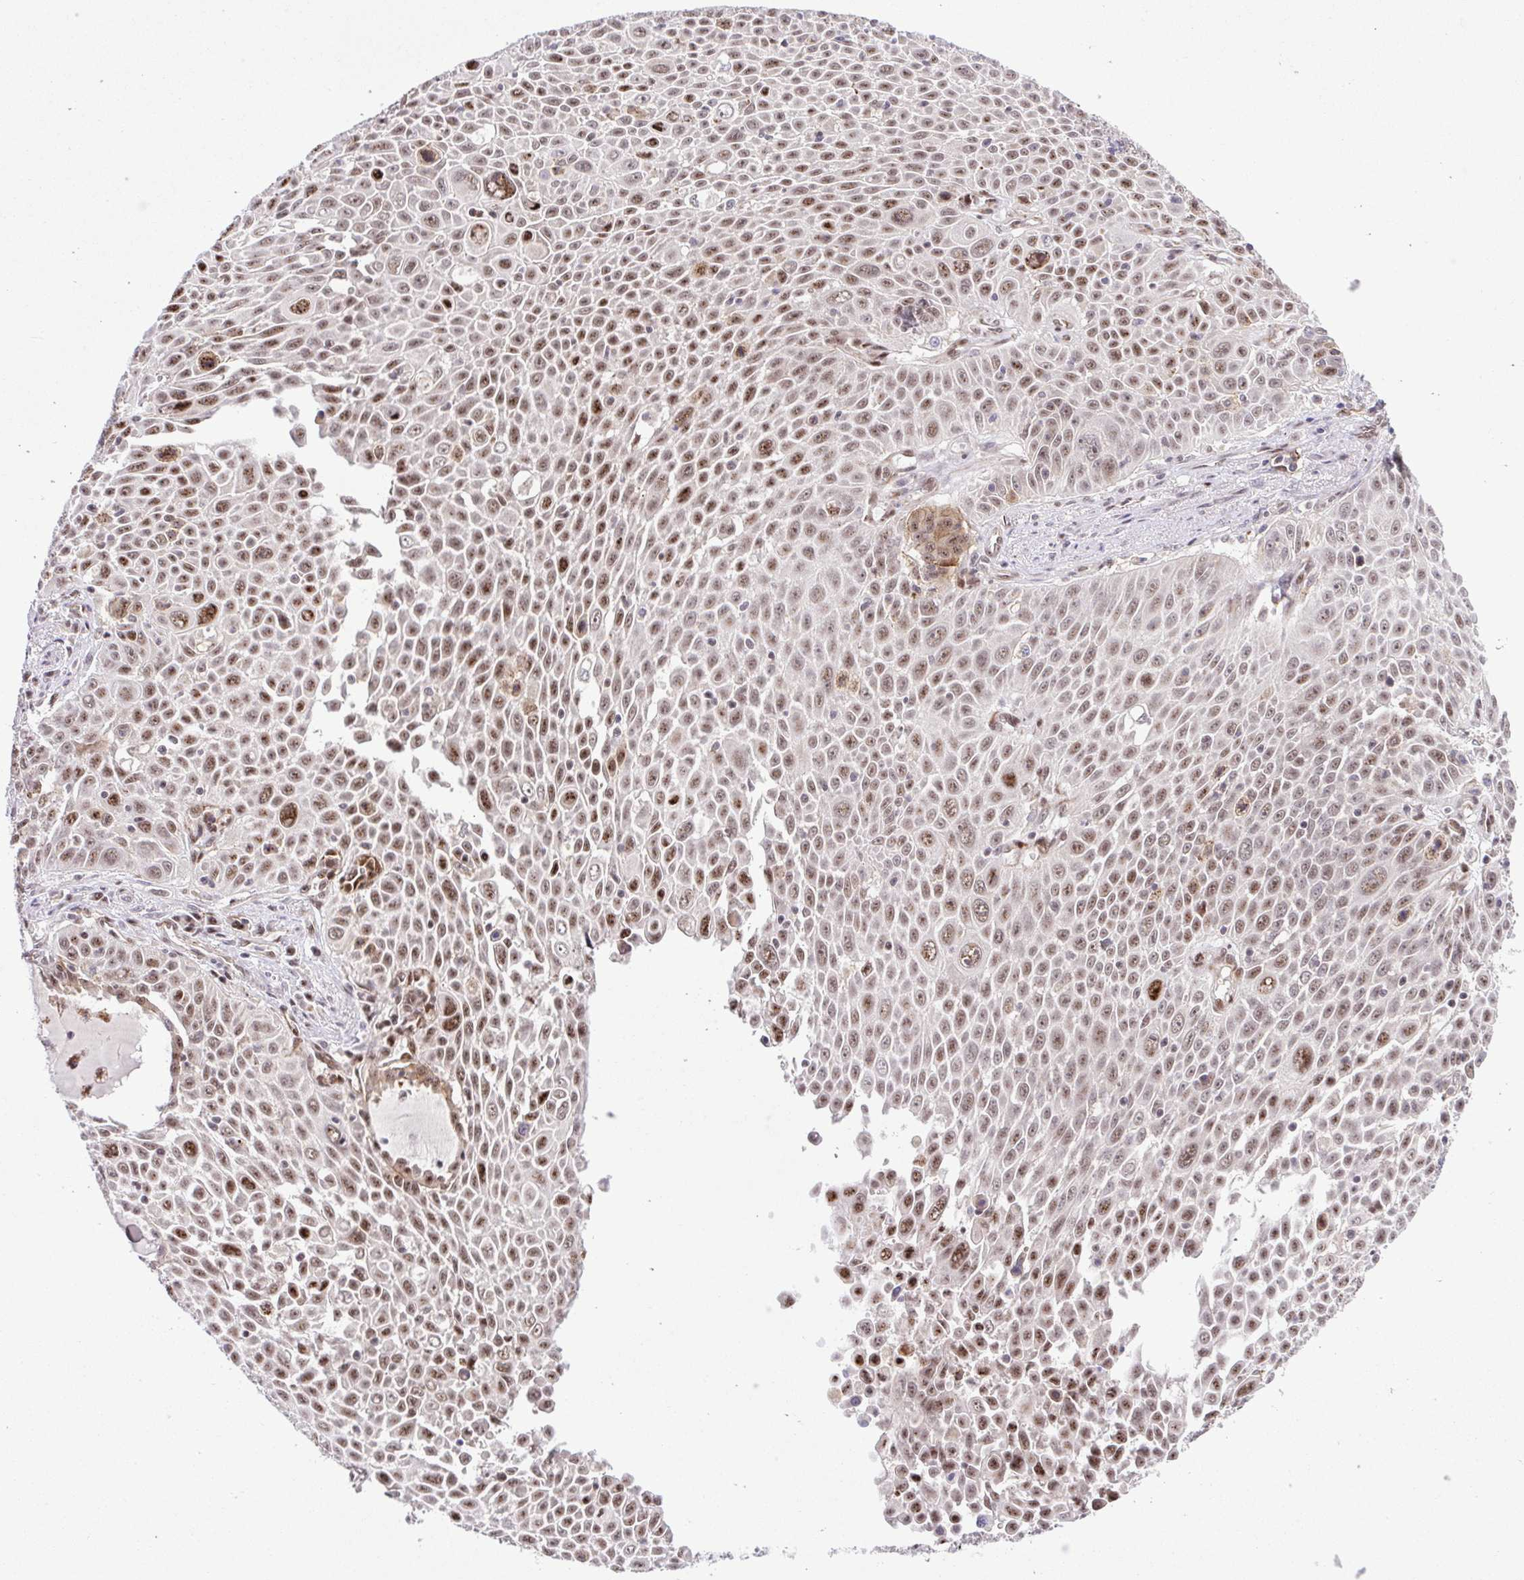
{"staining": {"intensity": "moderate", "quantity": ">75%", "location": "nuclear"}, "tissue": "lung cancer", "cell_type": "Tumor cells", "image_type": "cancer", "snomed": [{"axis": "morphology", "description": "Squamous cell carcinoma, NOS"}, {"axis": "morphology", "description": "Squamous cell carcinoma, metastatic, NOS"}, {"axis": "topography", "description": "Lymph node"}, {"axis": "topography", "description": "Lung"}], "caption": "High-magnification brightfield microscopy of lung cancer (squamous cell carcinoma) stained with DAB (brown) and counterstained with hematoxylin (blue). tumor cells exhibit moderate nuclear positivity is seen in about>75% of cells. (IHC, brightfield microscopy, high magnification).", "gene": "ERG", "patient": {"sex": "female", "age": 62}}